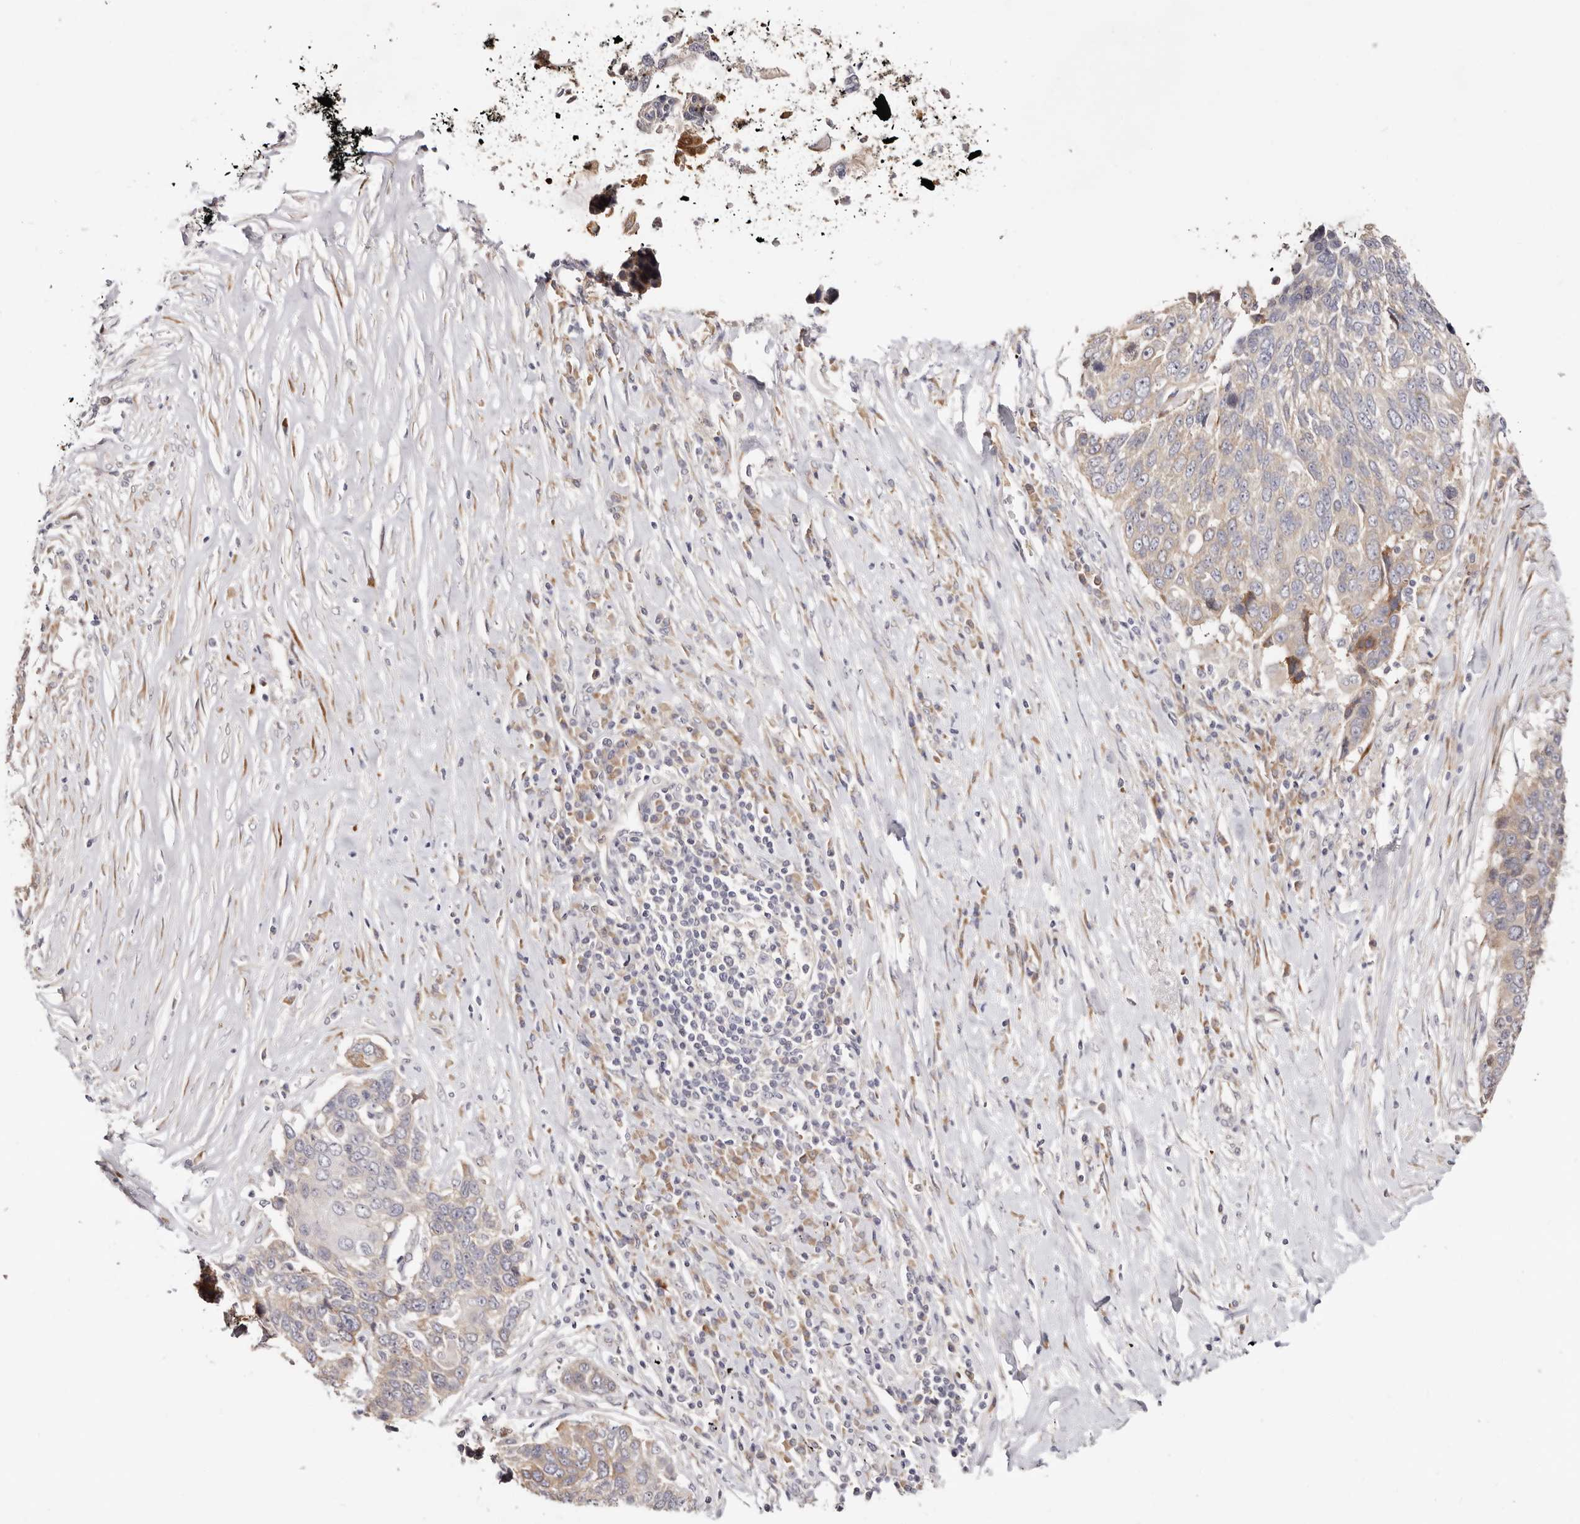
{"staining": {"intensity": "weak", "quantity": "<25%", "location": "cytoplasmic/membranous"}, "tissue": "lung cancer", "cell_type": "Tumor cells", "image_type": "cancer", "snomed": [{"axis": "morphology", "description": "Squamous cell carcinoma, NOS"}, {"axis": "topography", "description": "Lung"}], "caption": "This is a photomicrograph of immunohistochemistry staining of lung cancer, which shows no staining in tumor cells.", "gene": "BCL2L15", "patient": {"sex": "male", "age": 66}}